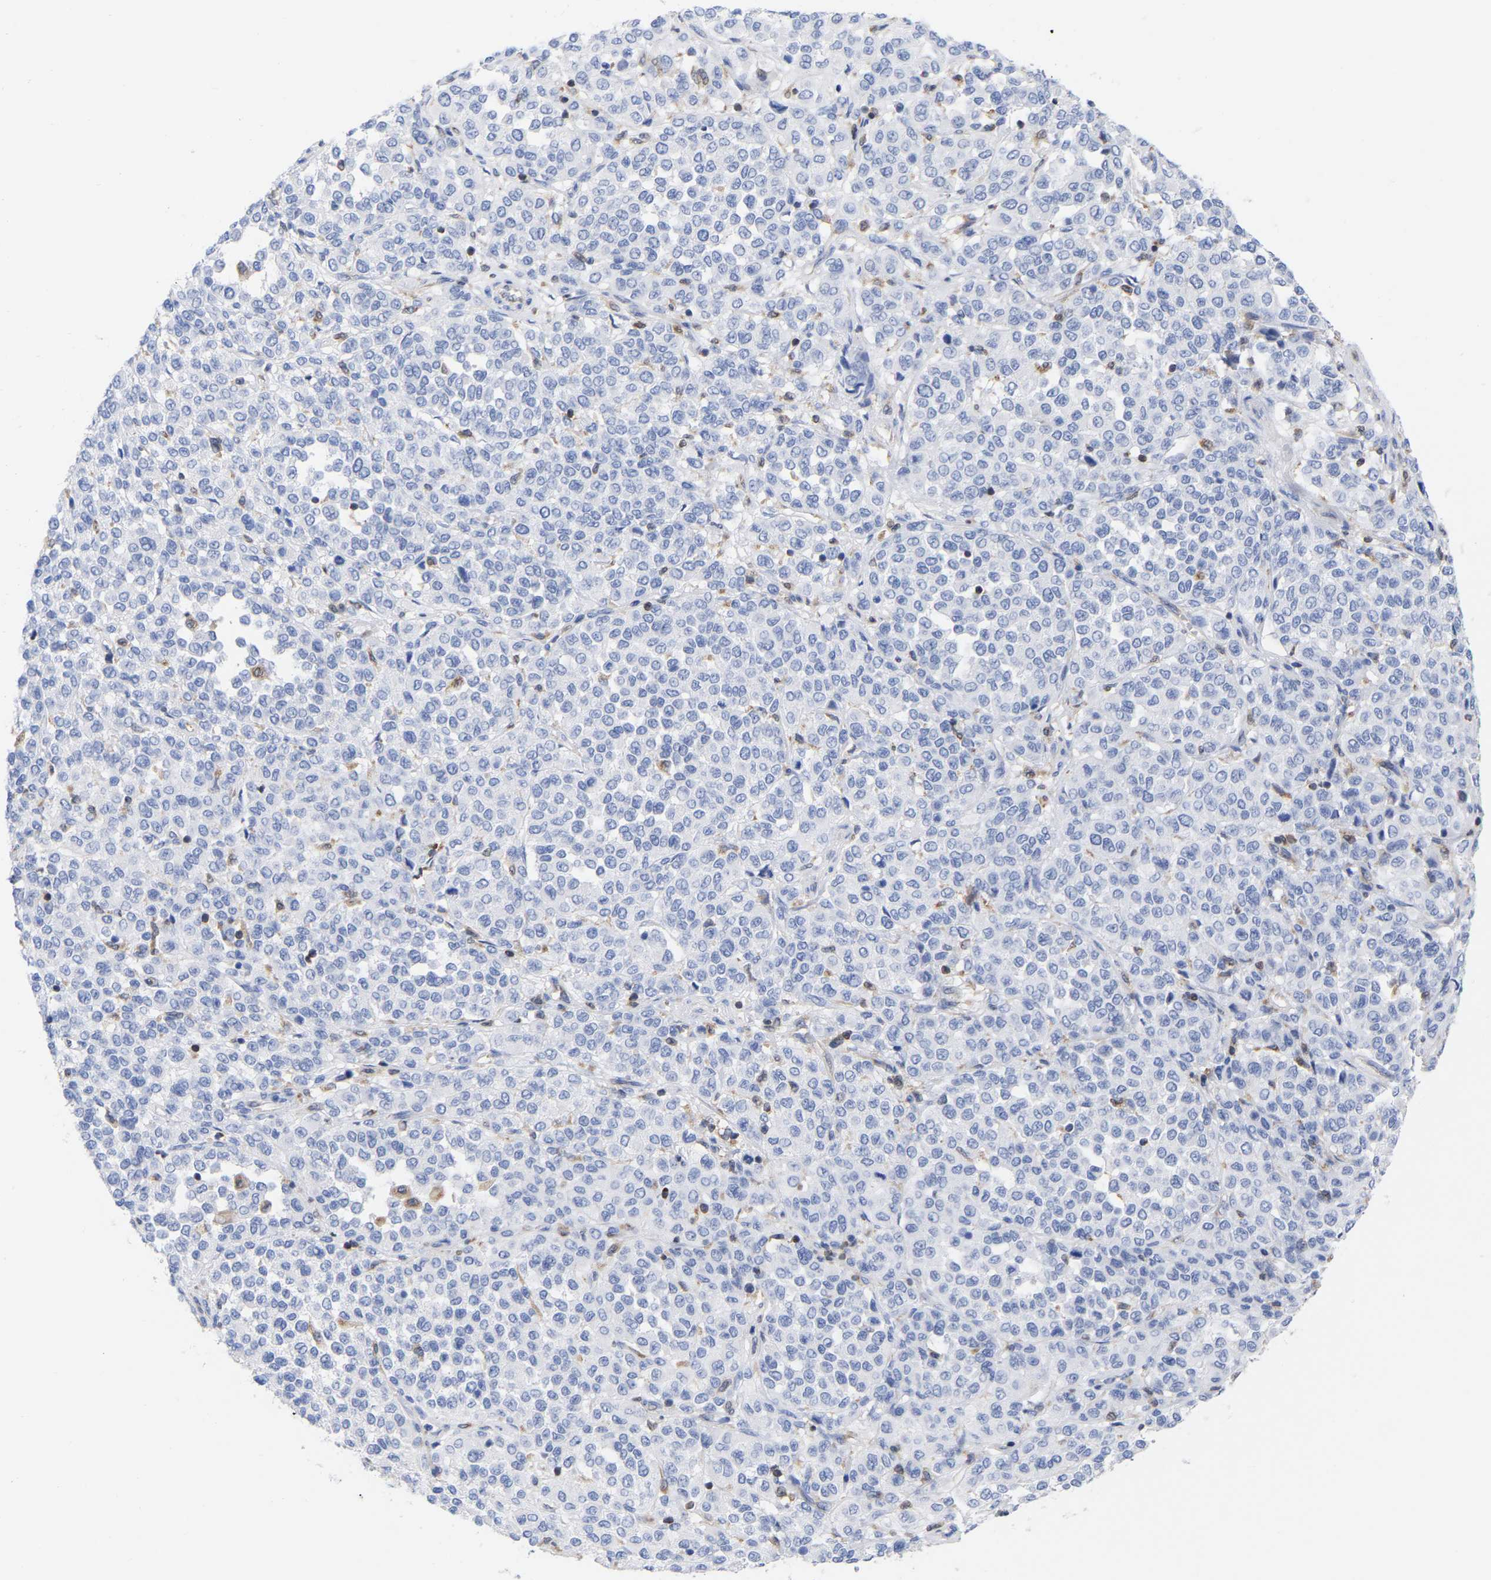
{"staining": {"intensity": "negative", "quantity": "none", "location": "none"}, "tissue": "melanoma", "cell_type": "Tumor cells", "image_type": "cancer", "snomed": [{"axis": "morphology", "description": "Malignant melanoma, Metastatic site"}, {"axis": "topography", "description": "Pancreas"}], "caption": "An immunohistochemistry histopathology image of malignant melanoma (metastatic site) is shown. There is no staining in tumor cells of malignant melanoma (metastatic site).", "gene": "GIMAP4", "patient": {"sex": "female", "age": 30}}